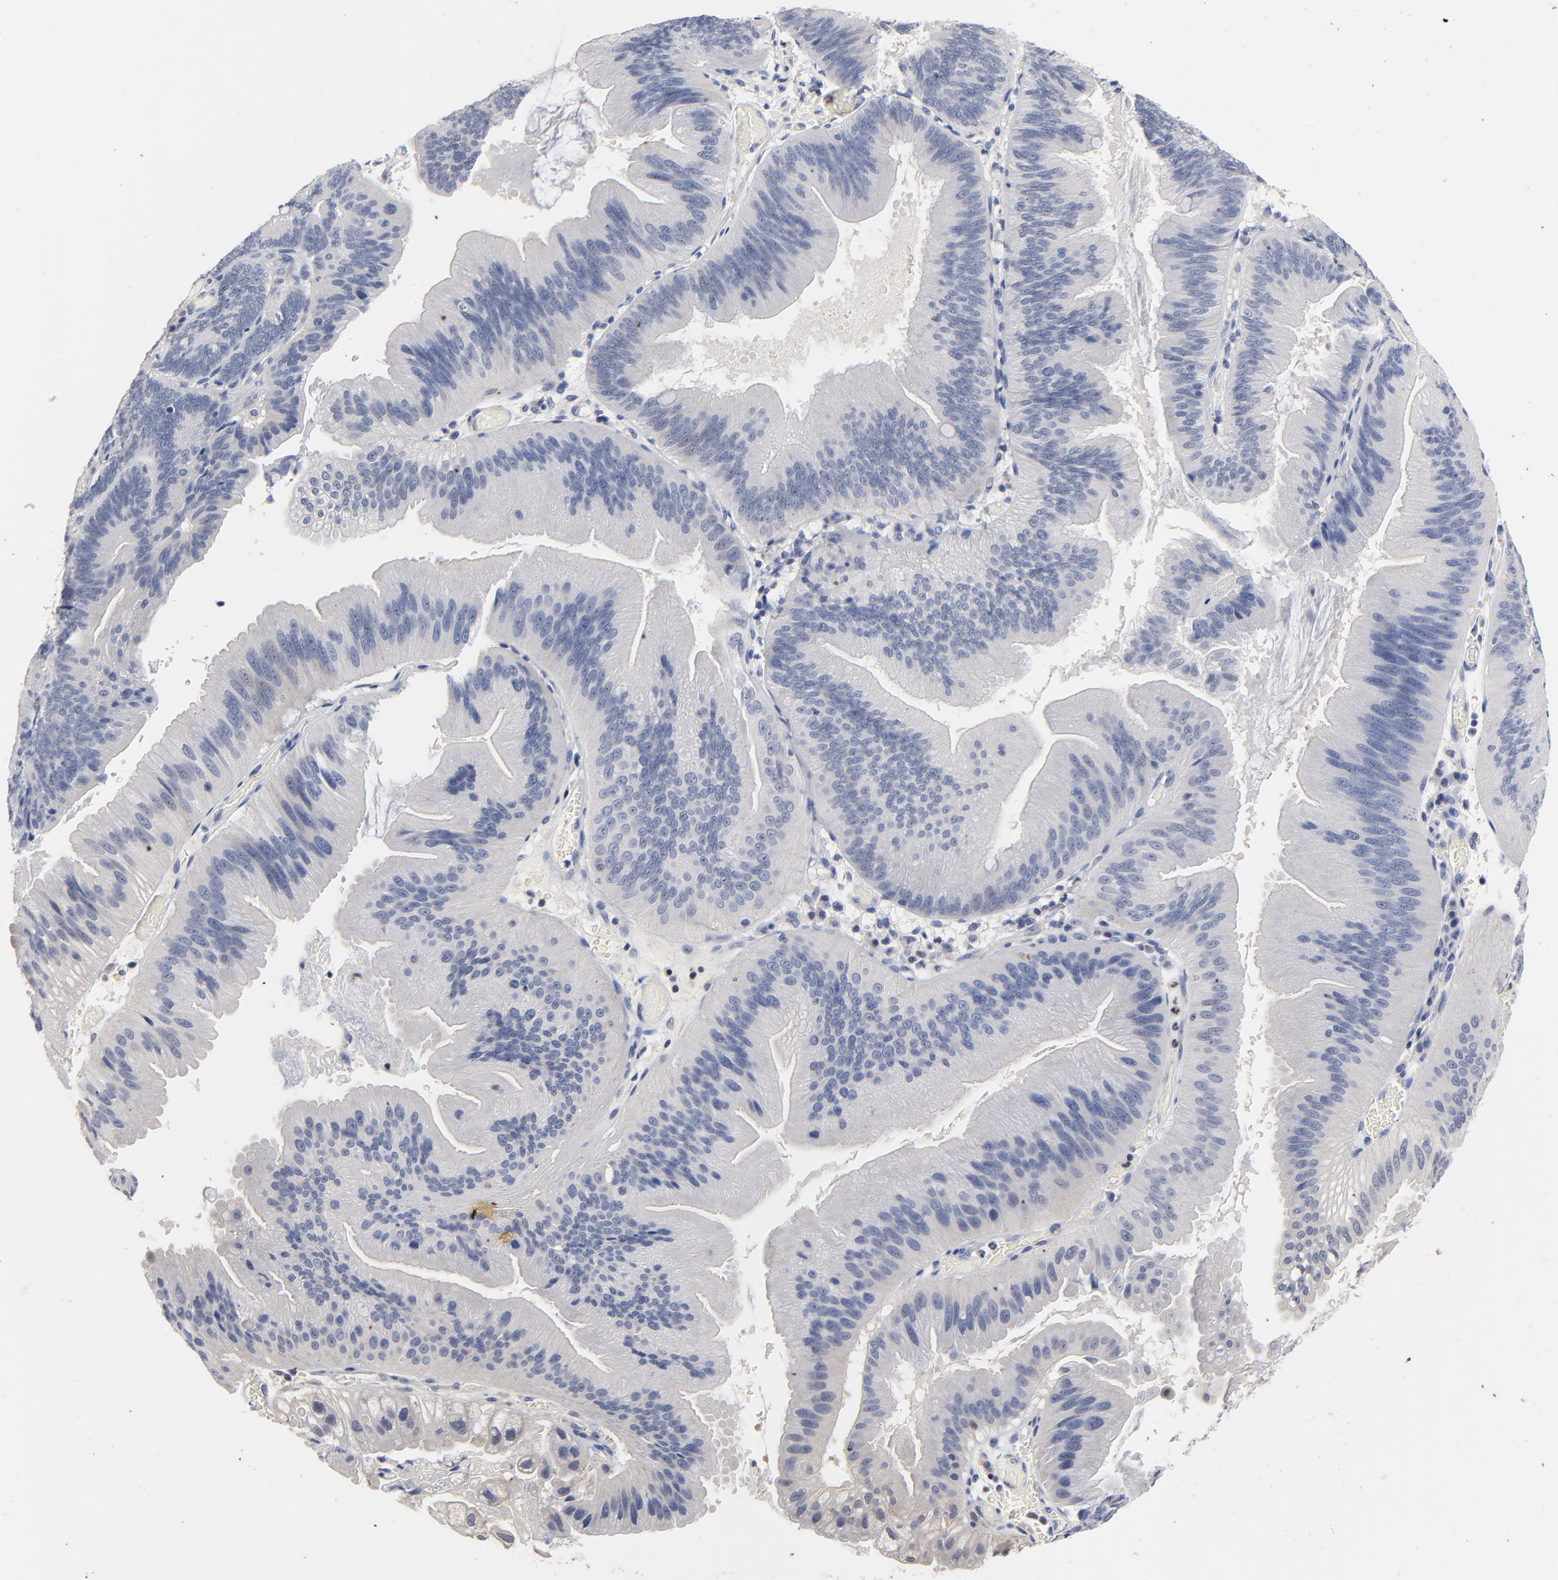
{"staining": {"intensity": "negative", "quantity": "none", "location": "none"}, "tissue": "pancreatic cancer", "cell_type": "Tumor cells", "image_type": "cancer", "snomed": [{"axis": "morphology", "description": "Adenocarcinoma, NOS"}, {"axis": "topography", "description": "Pancreas"}], "caption": "Human pancreatic adenocarcinoma stained for a protein using immunohistochemistry reveals no expression in tumor cells.", "gene": "AADAC", "patient": {"sex": "male", "age": 82}}